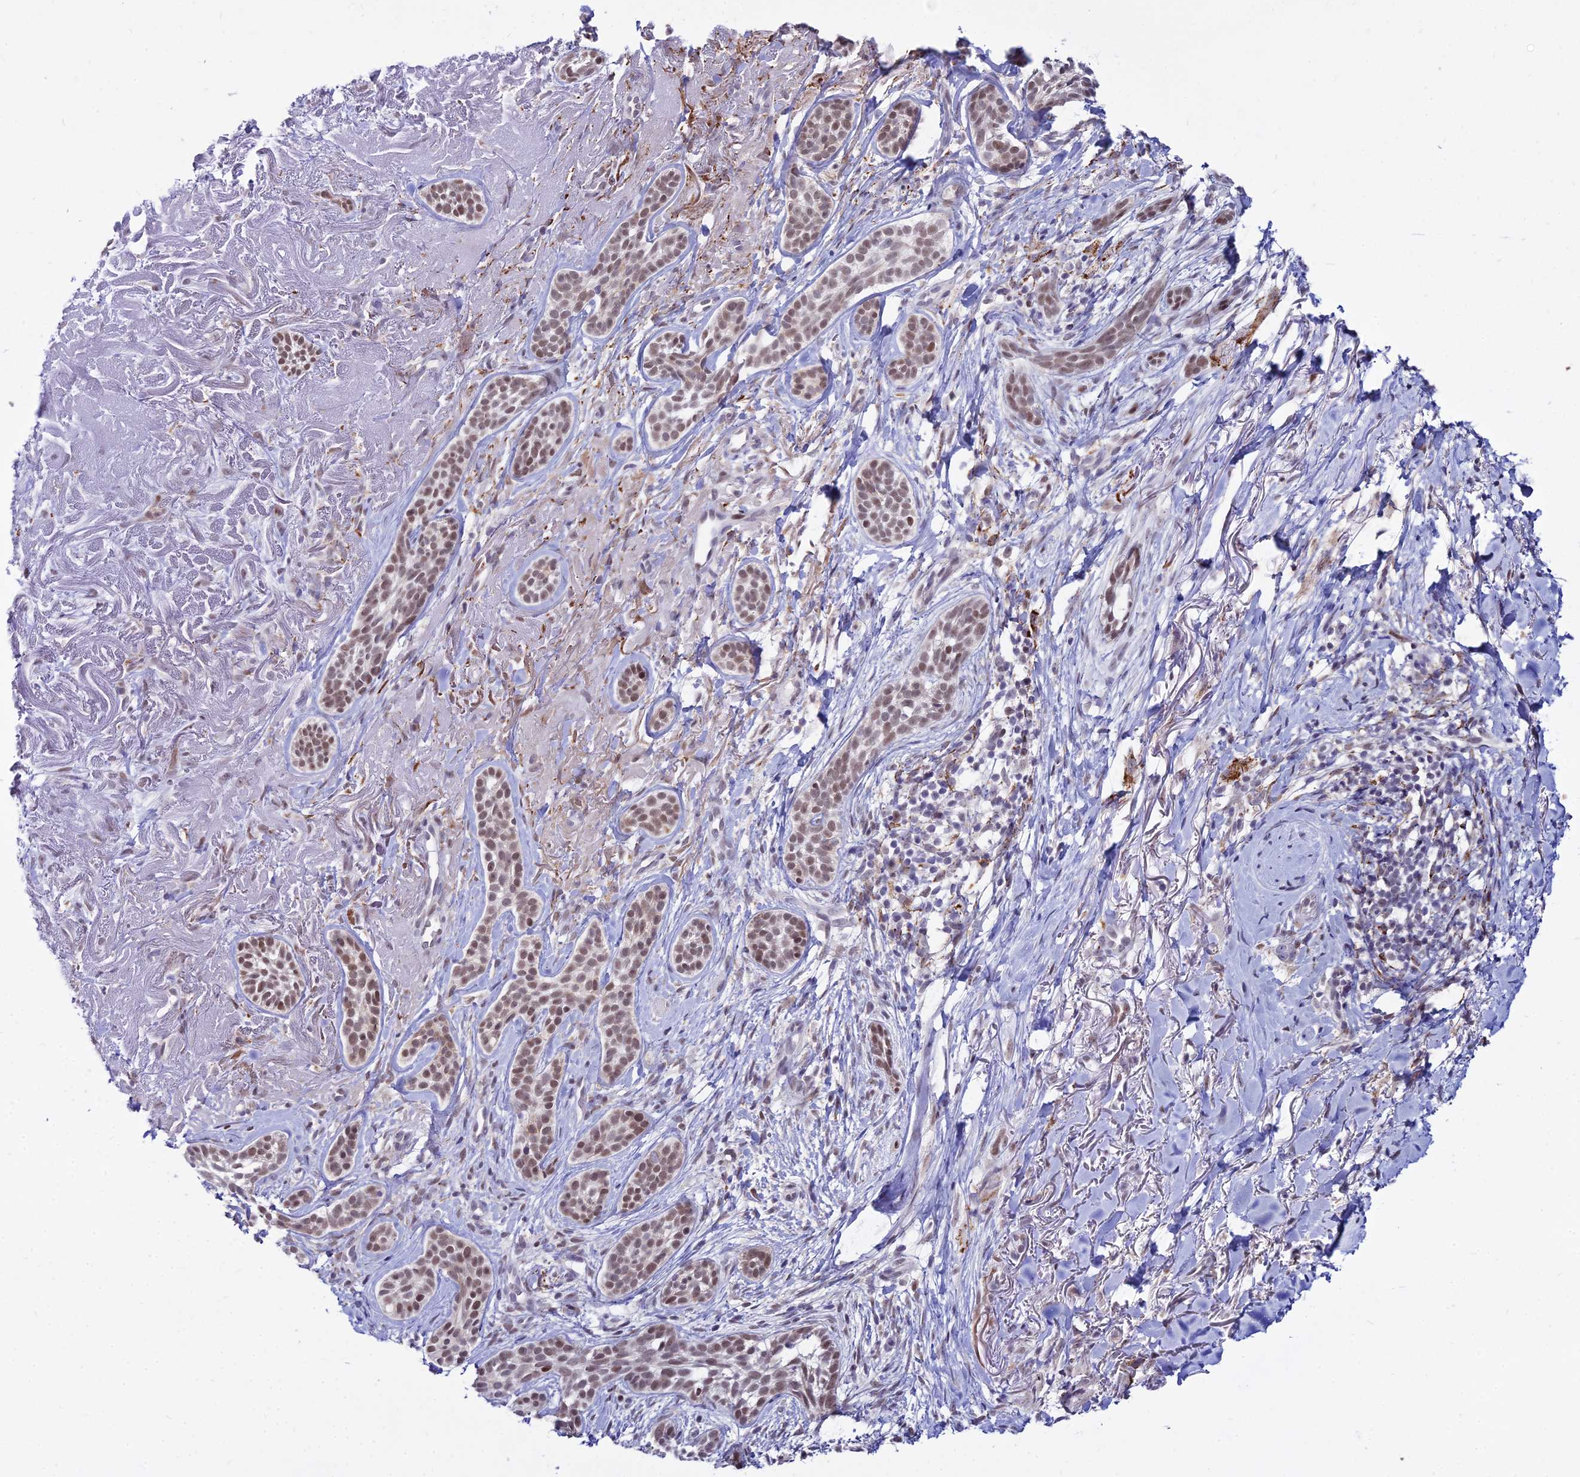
{"staining": {"intensity": "moderate", "quantity": ">75%", "location": "nuclear"}, "tissue": "skin cancer", "cell_type": "Tumor cells", "image_type": "cancer", "snomed": [{"axis": "morphology", "description": "Basal cell carcinoma"}, {"axis": "topography", "description": "Skin"}], "caption": "About >75% of tumor cells in human basal cell carcinoma (skin) show moderate nuclear protein staining as visualized by brown immunohistochemical staining.", "gene": "C6orf163", "patient": {"sex": "male", "age": 71}}